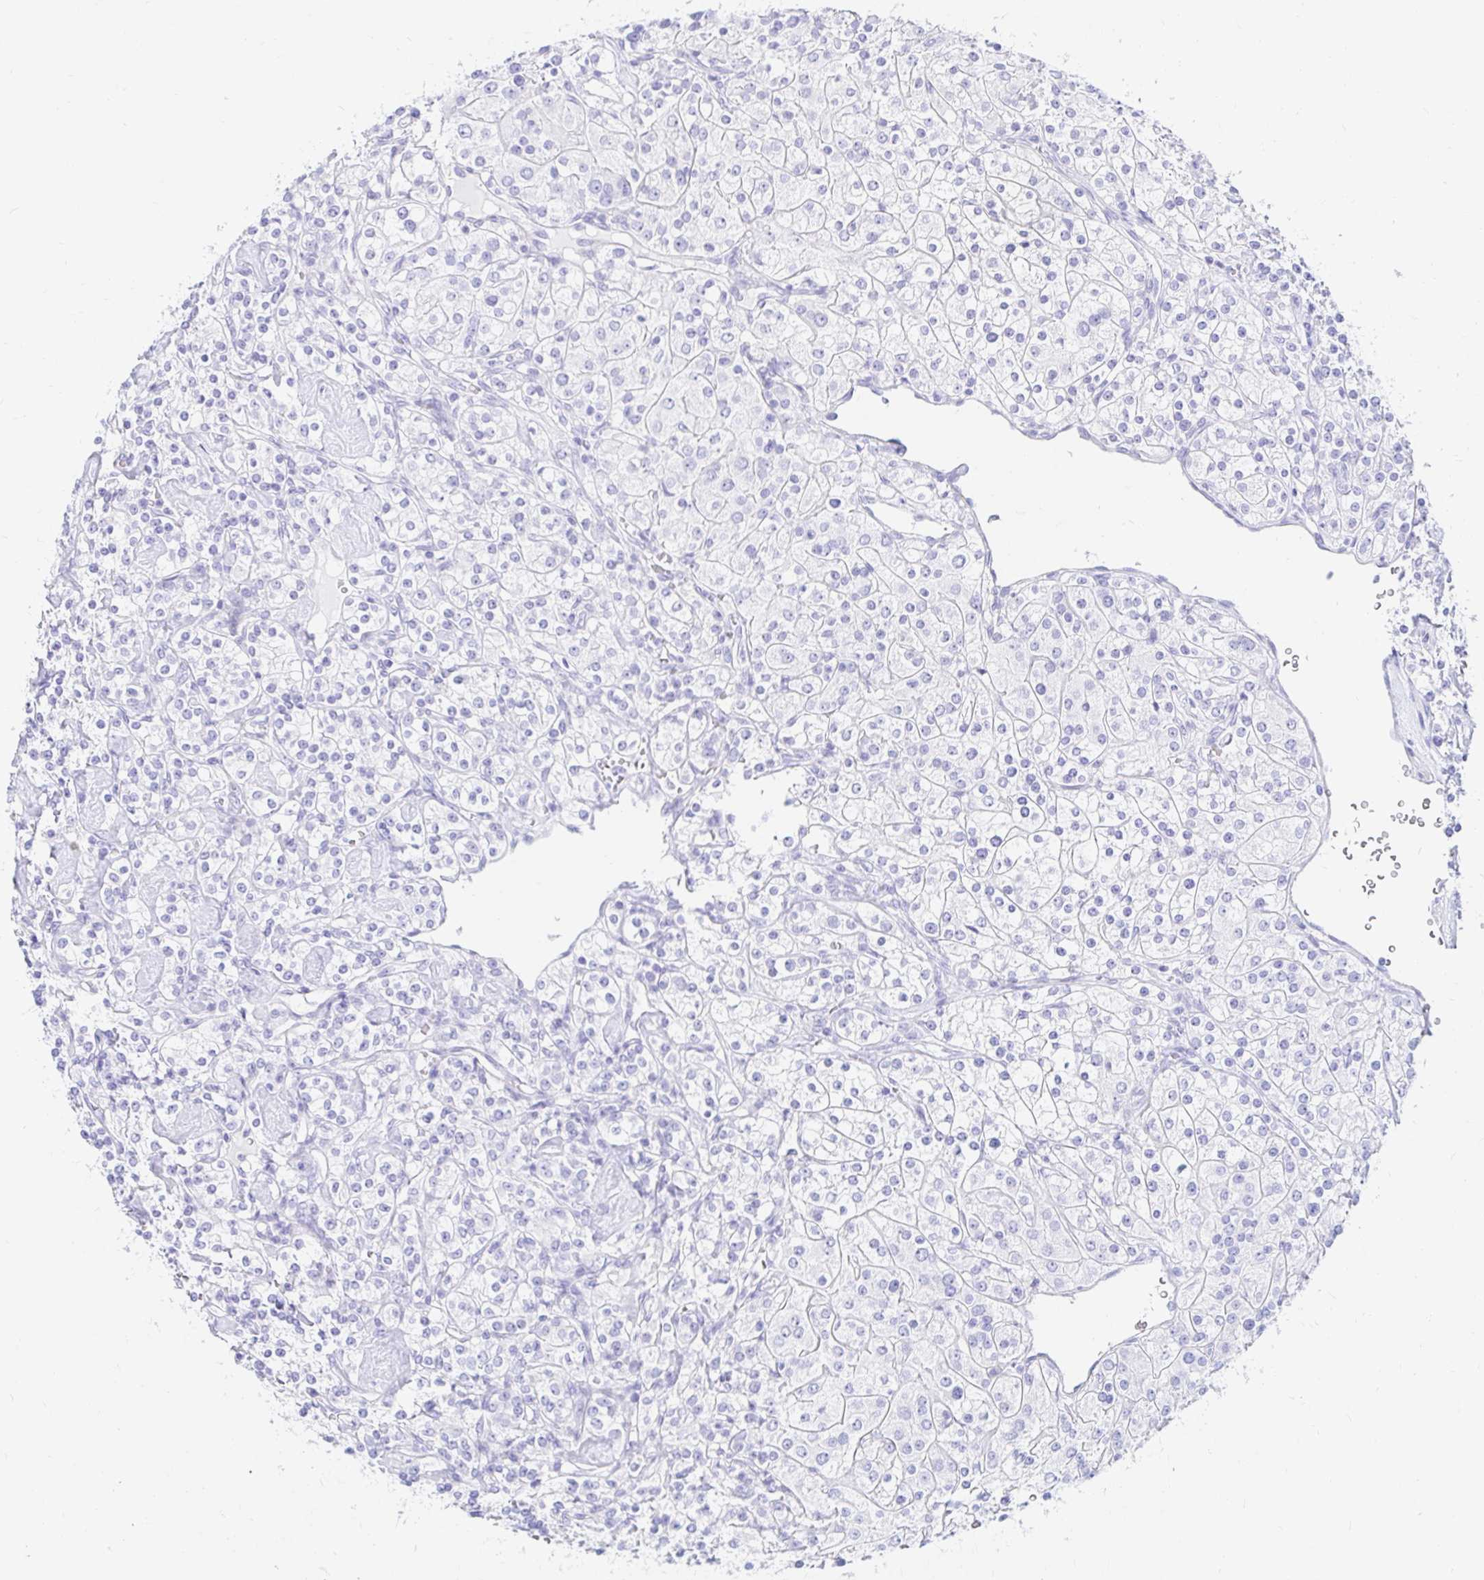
{"staining": {"intensity": "negative", "quantity": "none", "location": "none"}, "tissue": "renal cancer", "cell_type": "Tumor cells", "image_type": "cancer", "snomed": [{"axis": "morphology", "description": "Adenocarcinoma, NOS"}, {"axis": "topography", "description": "Kidney"}], "caption": "The immunohistochemistry (IHC) micrograph has no significant staining in tumor cells of renal adenocarcinoma tissue.", "gene": "PPP1R1B", "patient": {"sex": "male", "age": 77}}